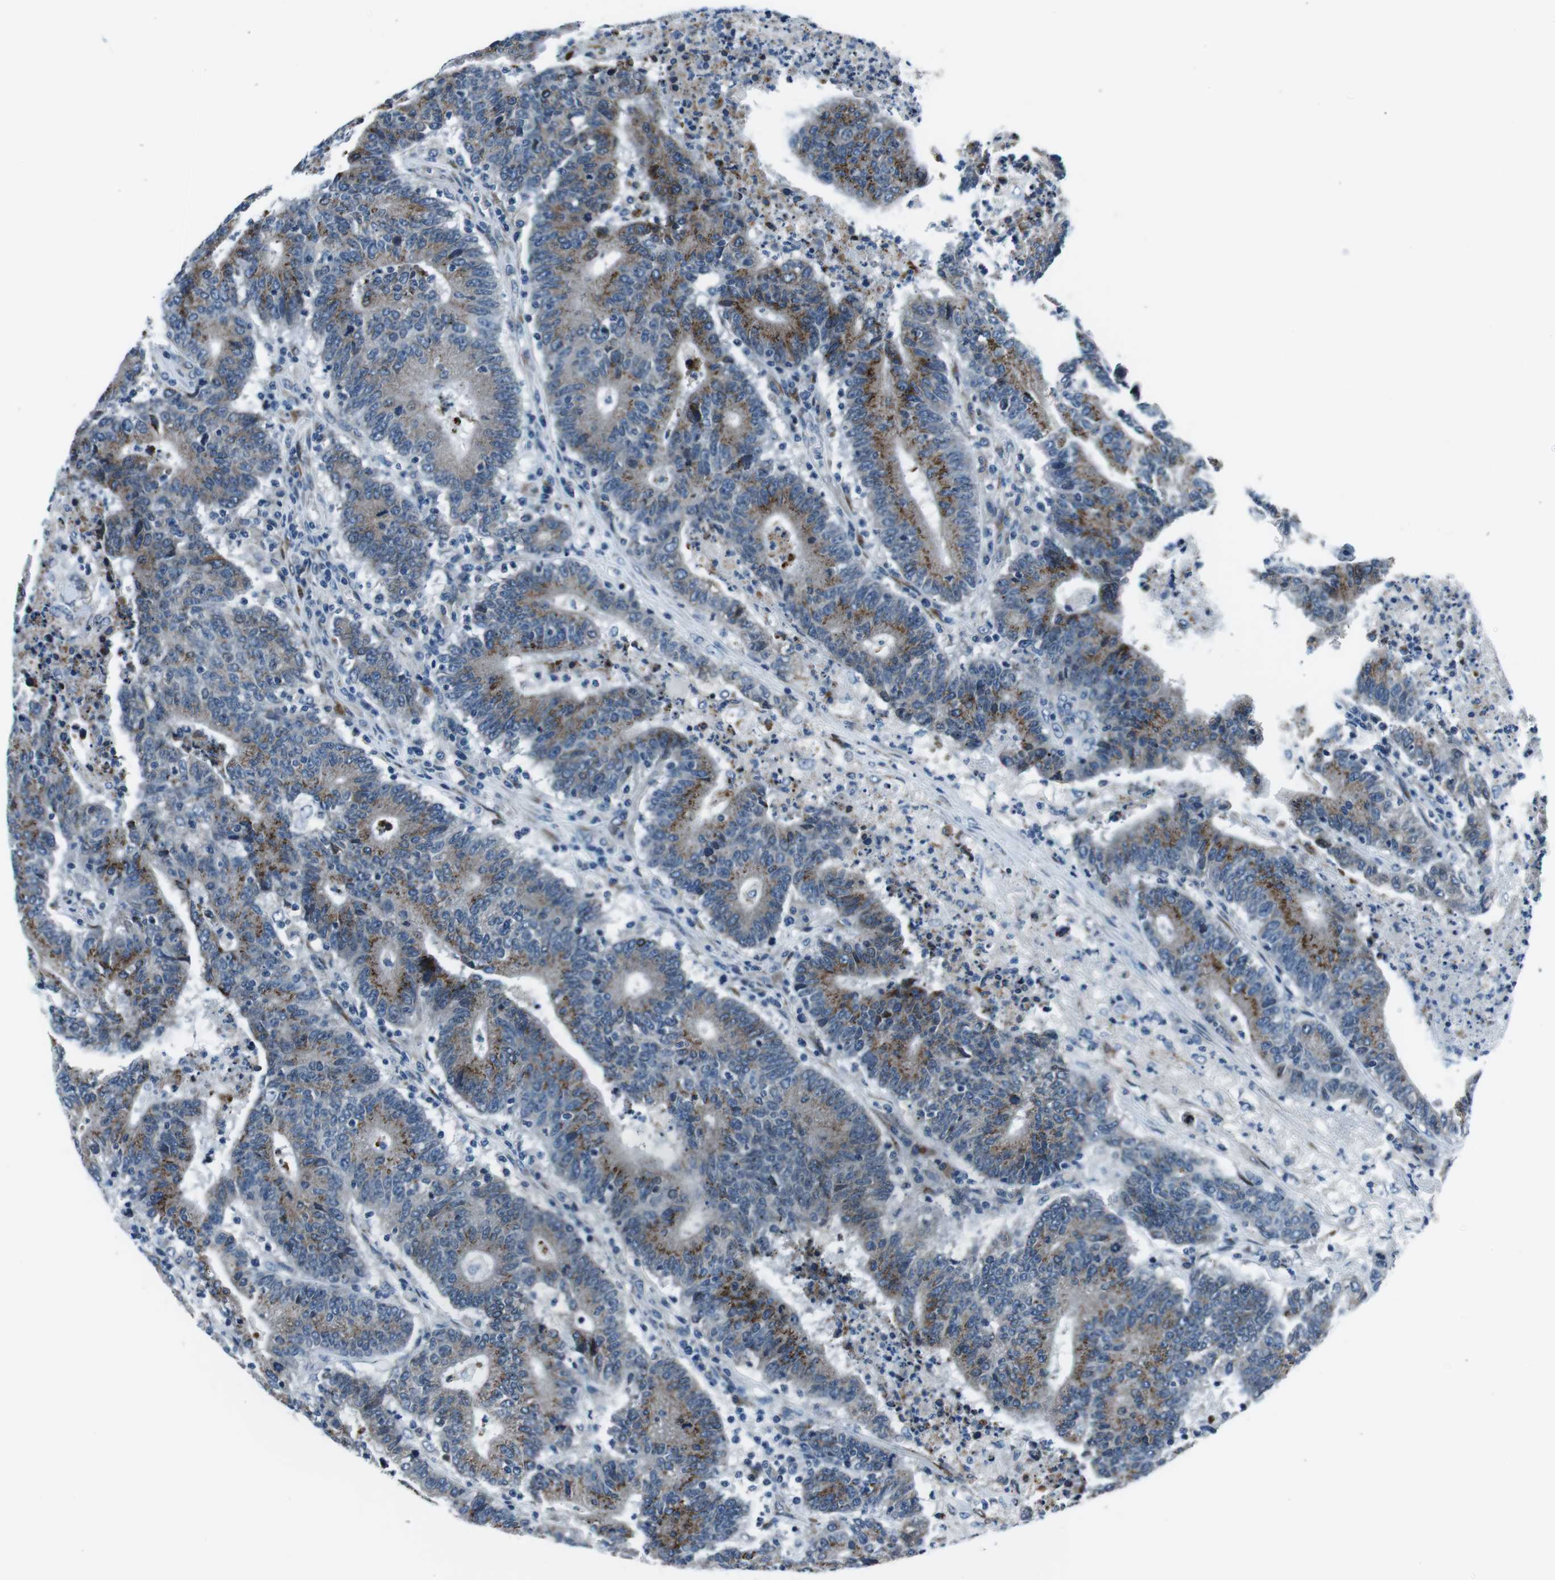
{"staining": {"intensity": "moderate", "quantity": "25%-75%", "location": "cytoplasmic/membranous"}, "tissue": "colorectal cancer", "cell_type": "Tumor cells", "image_type": "cancer", "snomed": [{"axis": "morphology", "description": "Normal tissue, NOS"}, {"axis": "morphology", "description": "Adenocarcinoma, NOS"}, {"axis": "topography", "description": "Colon"}], "caption": "A brown stain labels moderate cytoplasmic/membranous positivity of a protein in human adenocarcinoma (colorectal) tumor cells.", "gene": "NUCB2", "patient": {"sex": "female", "age": 75}}